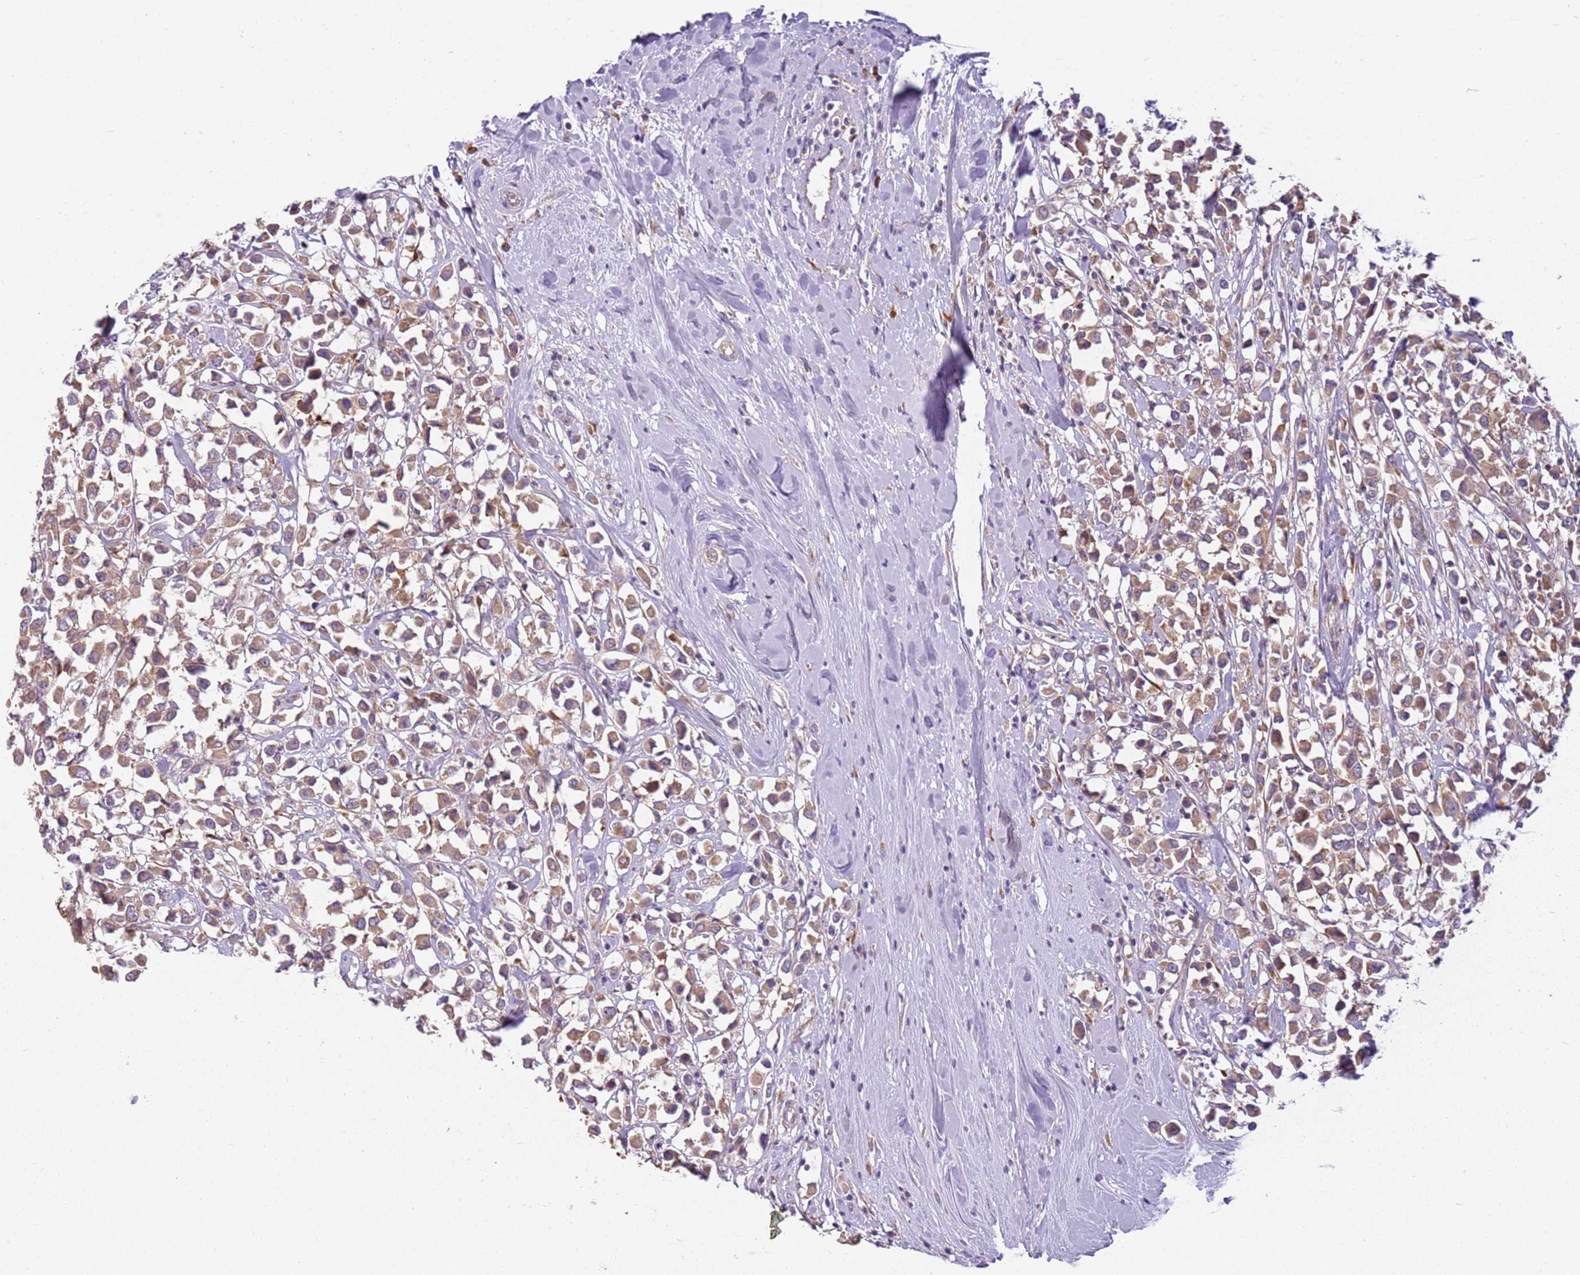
{"staining": {"intensity": "moderate", "quantity": "25%-75%", "location": "cytoplasmic/membranous"}, "tissue": "breast cancer", "cell_type": "Tumor cells", "image_type": "cancer", "snomed": [{"axis": "morphology", "description": "Duct carcinoma"}, {"axis": "topography", "description": "Breast"}], "caption": "Brown immunohistochemical staining in breast cancer (infiltrating ductal carcinoma) demonstrates moderate cytoplasmic/membranous staining in approximately 25%-75% of tumor cells.", "gene": "RPS28", "patient": {"sex": "female", "age": 87}}